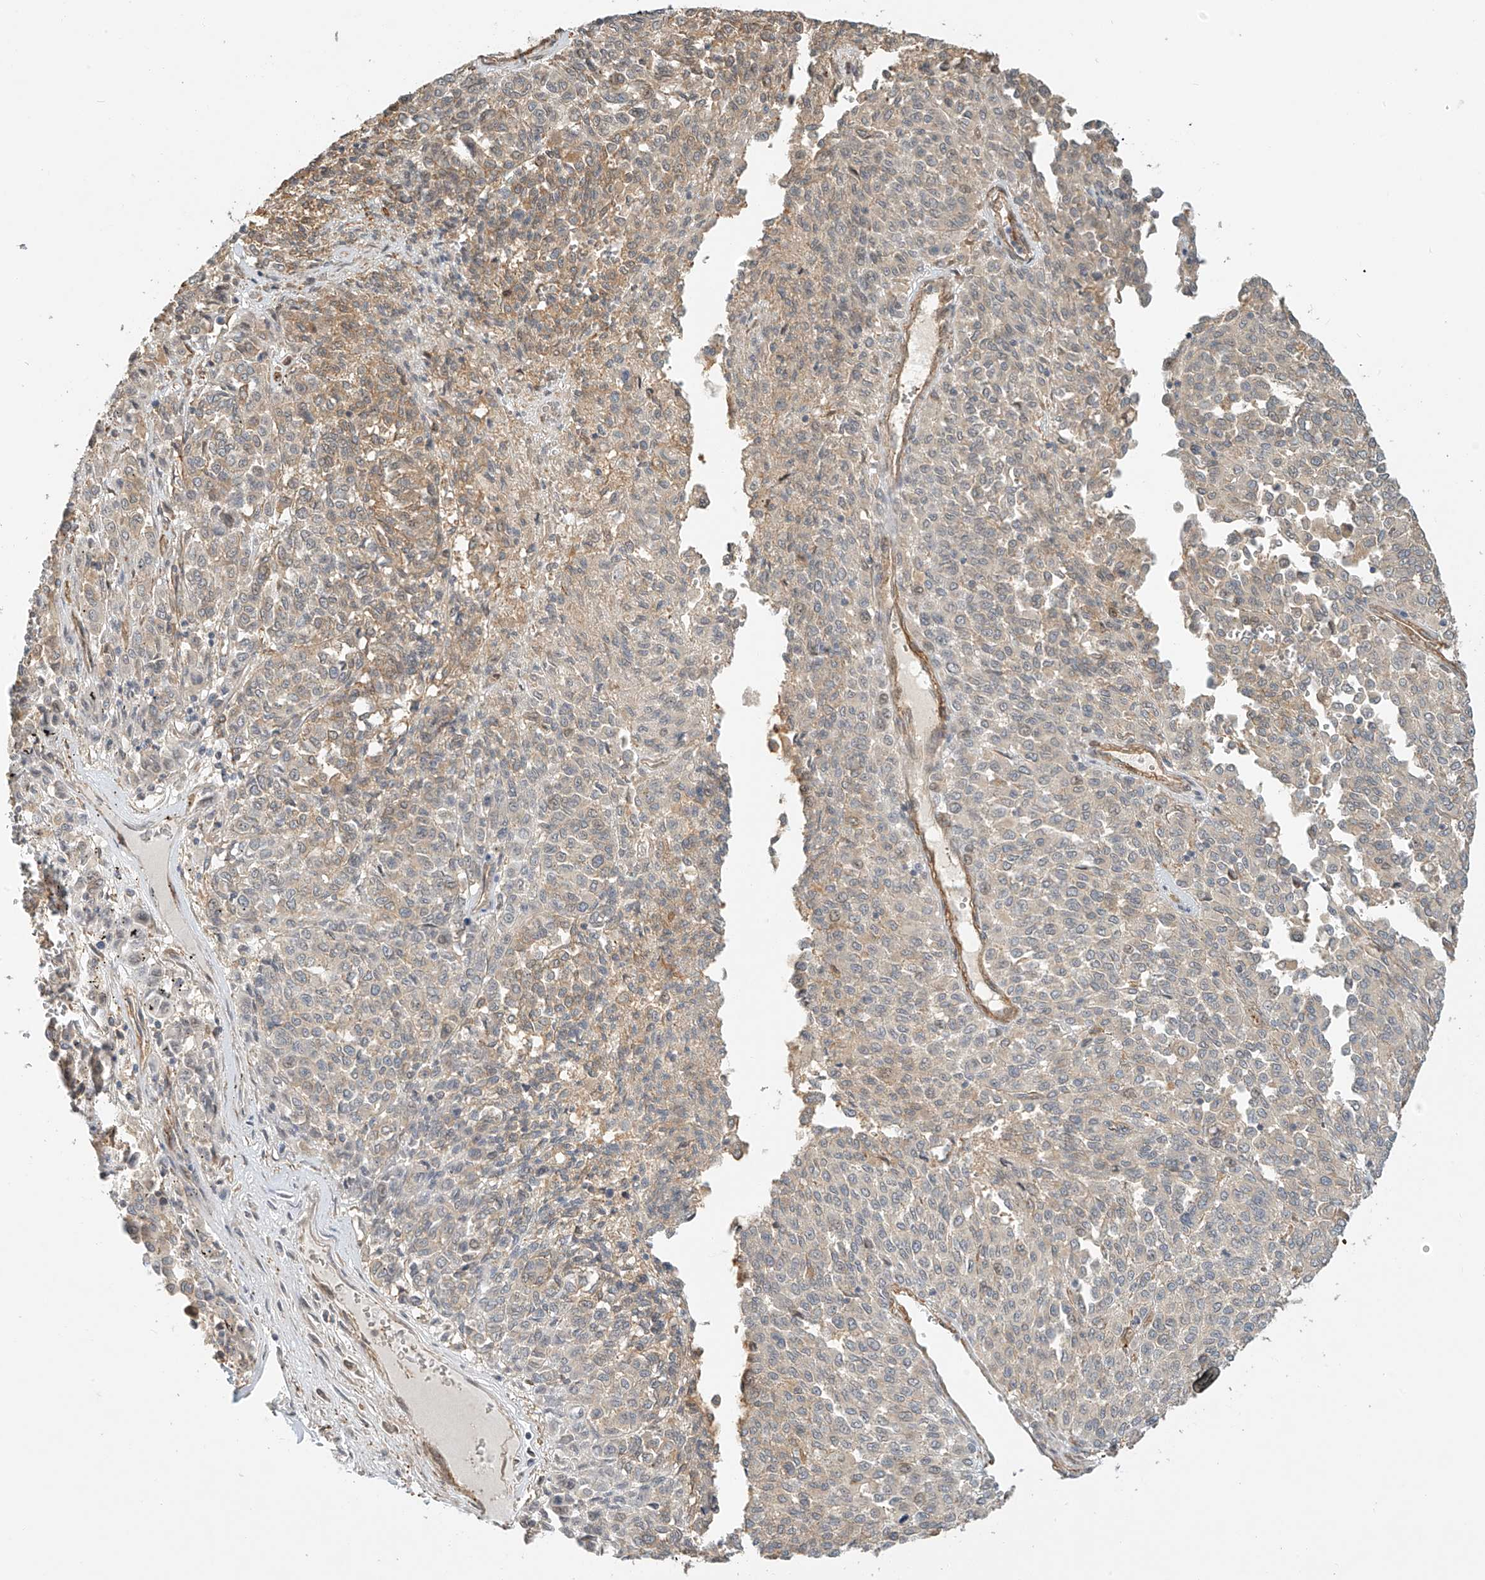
{"staining": {"intensity": "negative", "quantity": "none", "location": "none"}, "tissue": "melanoma", "cell_type": "Tumor cells", "image_type": "cancer", "snomed": [{"axis": "morphology", "description": "Malignant melanoma, Metastatic site"}, {"axis": "topography", "description": "Pancreas"}], "caption": "Immunohistochemistry image of malignant melanoma (metastatic site) stained for a protein (brown), which exhibits no staining in tumor cells.", "gene": "CSMD3", "patient": {"sex": "female", "age": 30}}